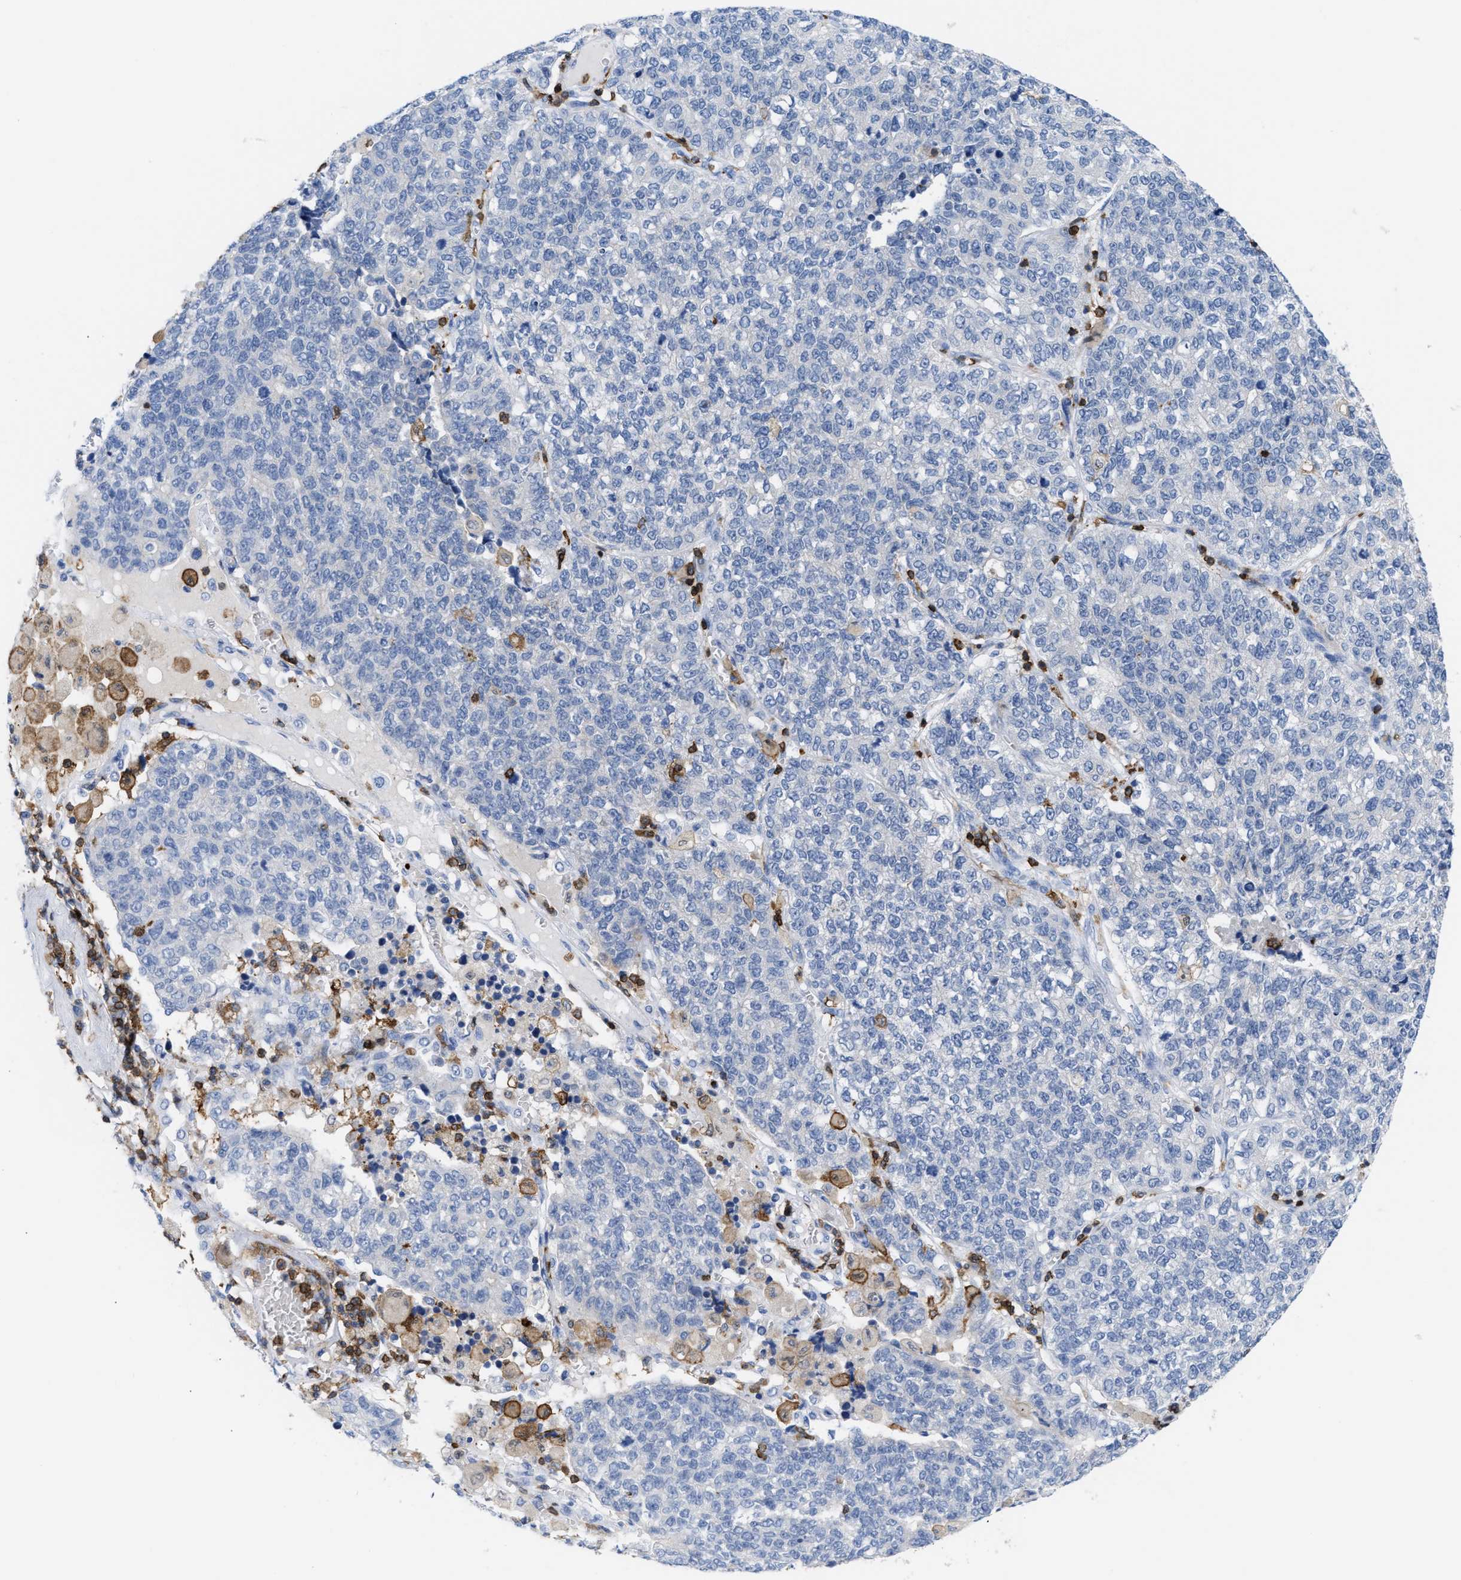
{"staining": {"intensity": "negative", "quantity": "none", "location": "none"}, "tissue": "lung cancer", "cell_type": "Tumor cells", "image_type": "cancer", "snomed": [{"axis": "morphology", "description": "Adenocarcinoma, NOS"}, {"axis": "topography", "description": "Lung"}], "caption": "An IHC photomicrograph of lung adenocarcinoma is shown. There is no staining in tumor cells of lung adenocarcinoma.", "gene": "LCP1", "patient": {"sex": "male", "age": 49}}